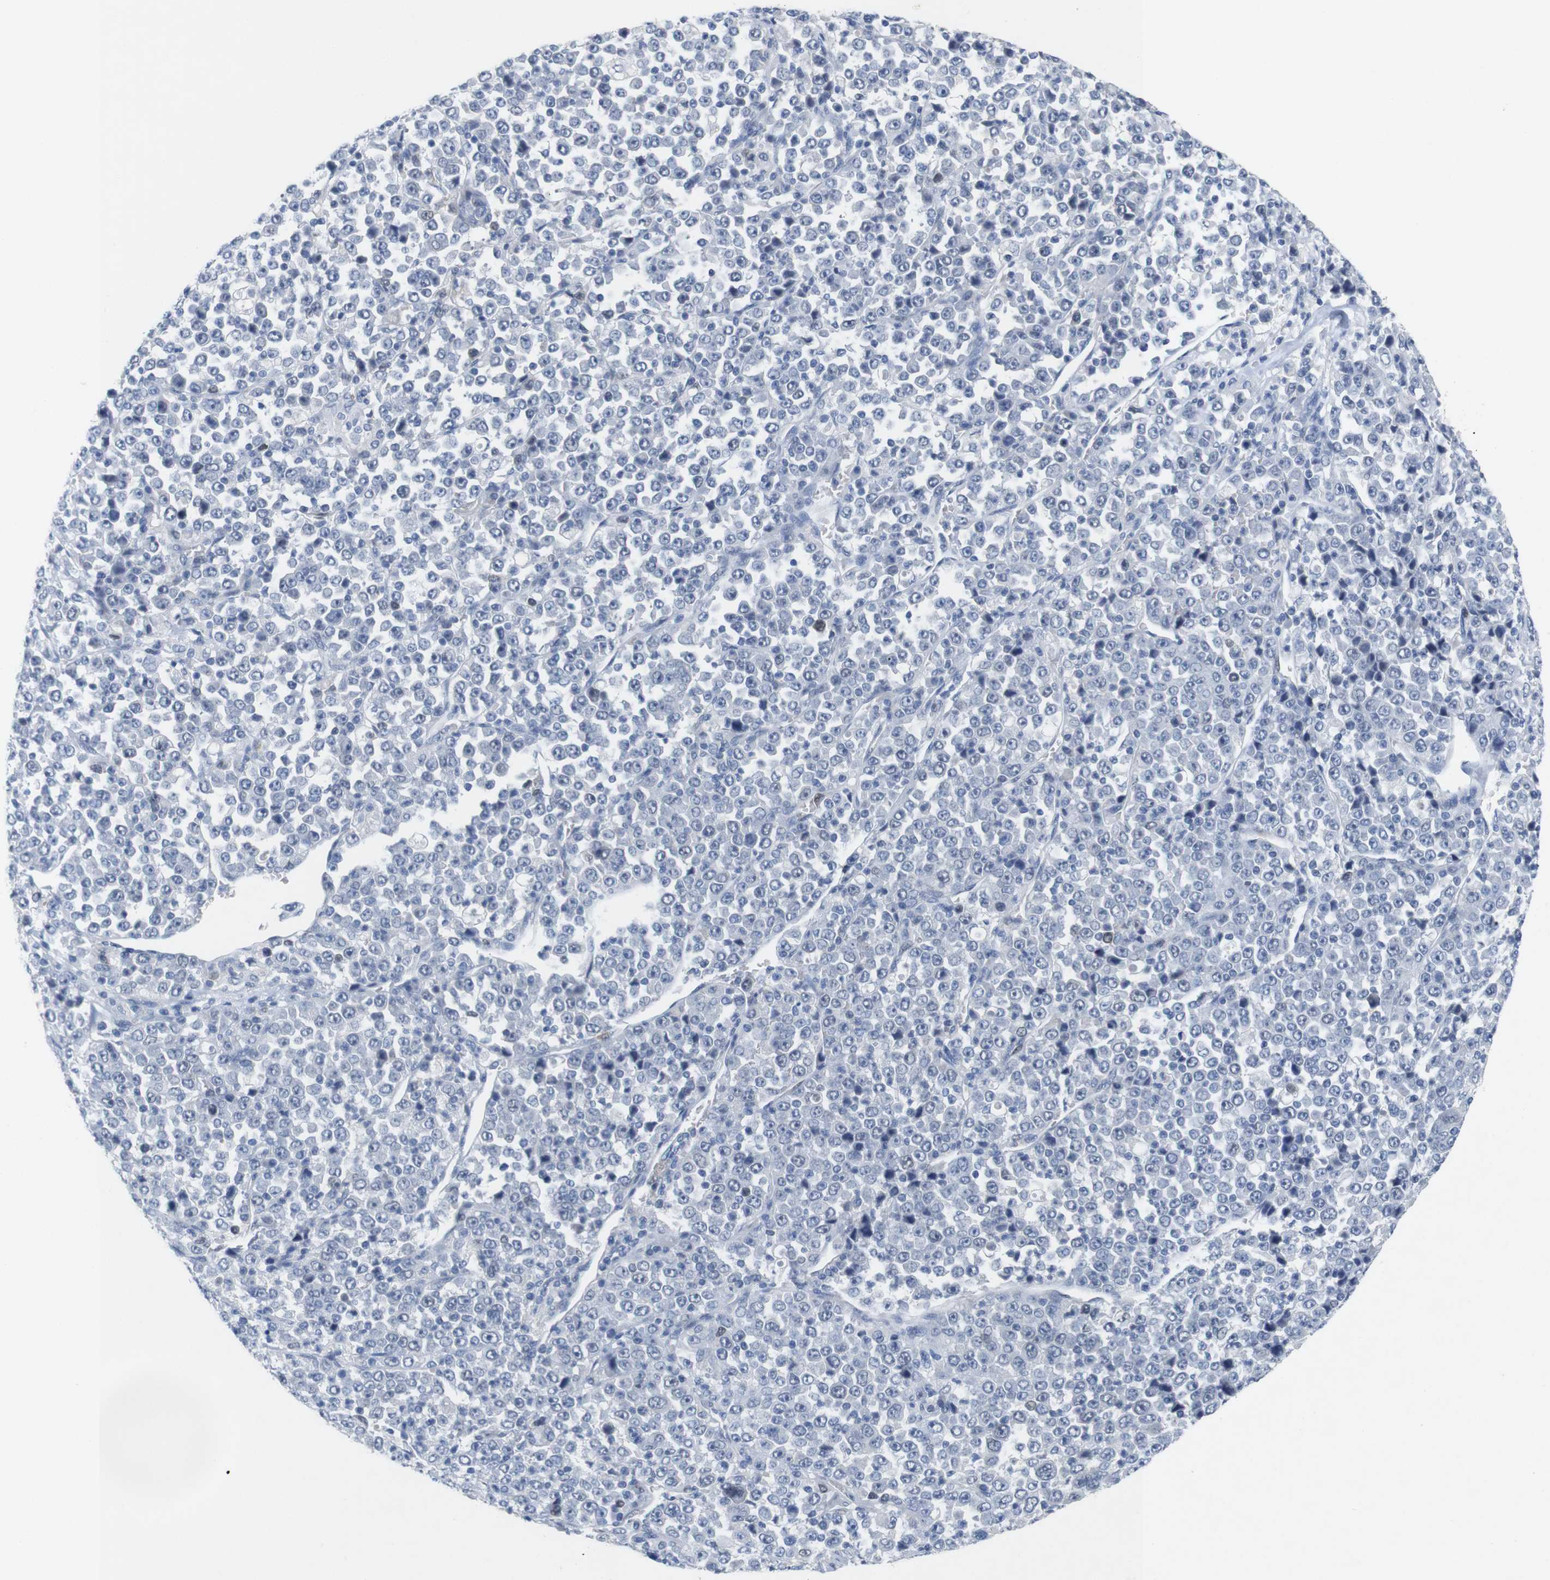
{"staining": {"intensity": "negative", "quantity": "none", "location": "none"}, "tissue": "stomach cancer", "cell_type": "Tumor cells", "image_type": "cancer", "snomed": [{"axis": "morphology", "description": "Normal tissue, NOS"}, {"axis": "morphology", "description": "Adenocarcinoma, NOS"}, {"axis": "topography", "description": "Stomach, upper"}, {"axis": "topography", "description": "Stomach"}], "caption": "Adenocarcinoma (stomach) stained for a protein using immunohistochemistry reveals no staining tumor cells.", "gene": "CDK2", "patient": {"sex": "male", "age": 59}}